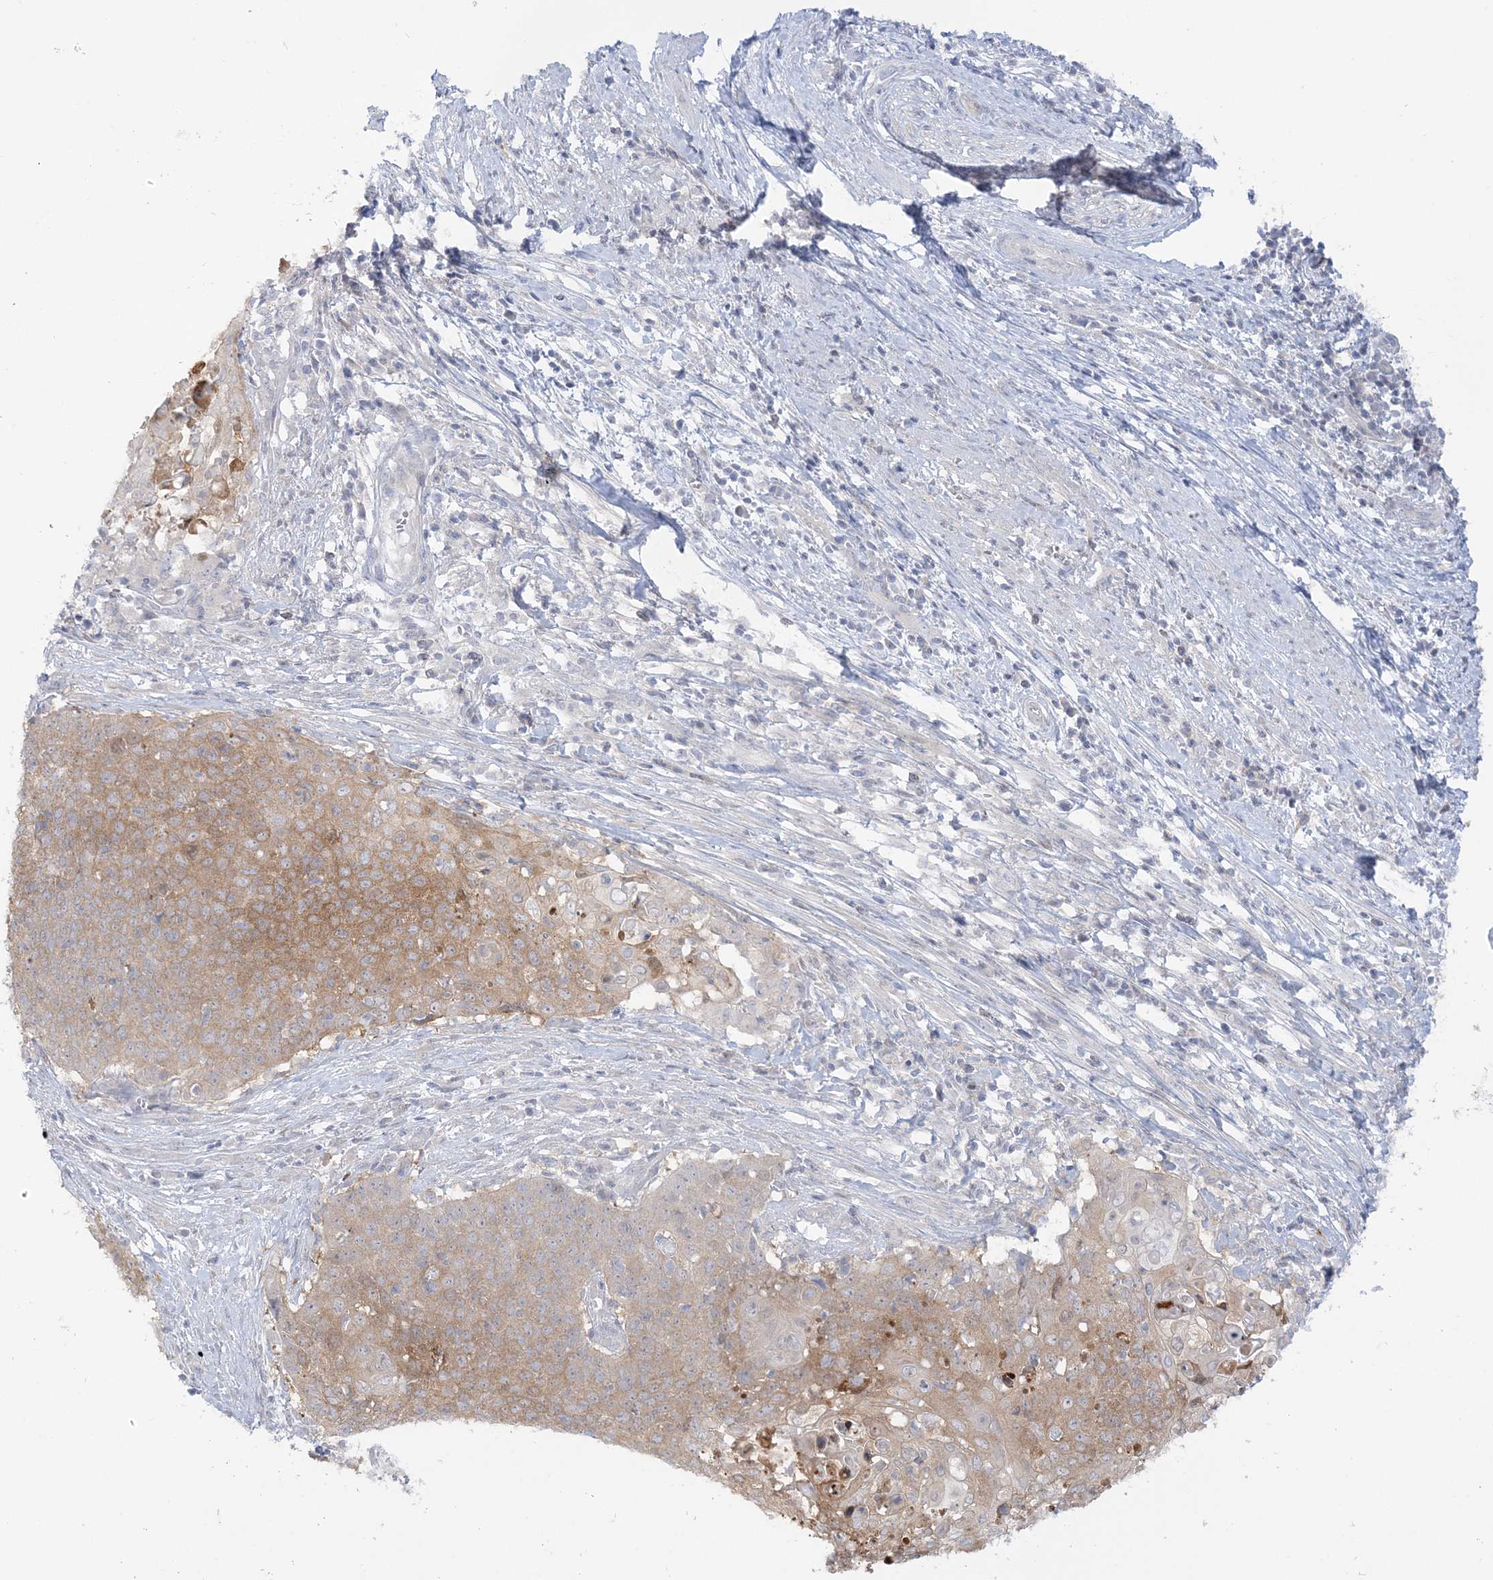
{"staining": {"intensity": "moderate", "quantity": "25%-75%", "location": "cytoplasmic/membranous"}, "tissue": "cervical cancer", "cell_type": "Tumor cells", "image_type": "cancer", "snomed": [{"axis": "morphology", "description": "Squamous cell carcinoma, NOS"}, {"axis": "topography", "description": "Cervix"}], "caption": "Protein staining reveals moderate cytoplasmic/membranous staining in about 25%-75% of tumor cells in cervical cancer (squamous cell carcinoma). Using DAB (3,3'-diaminobenzidine) (brown) and hematoxylin (blue) stains, captured at high magnification using brightfield microscopy.", "gene": "THADA", "patient": {"sex": "female", "age": 39}}